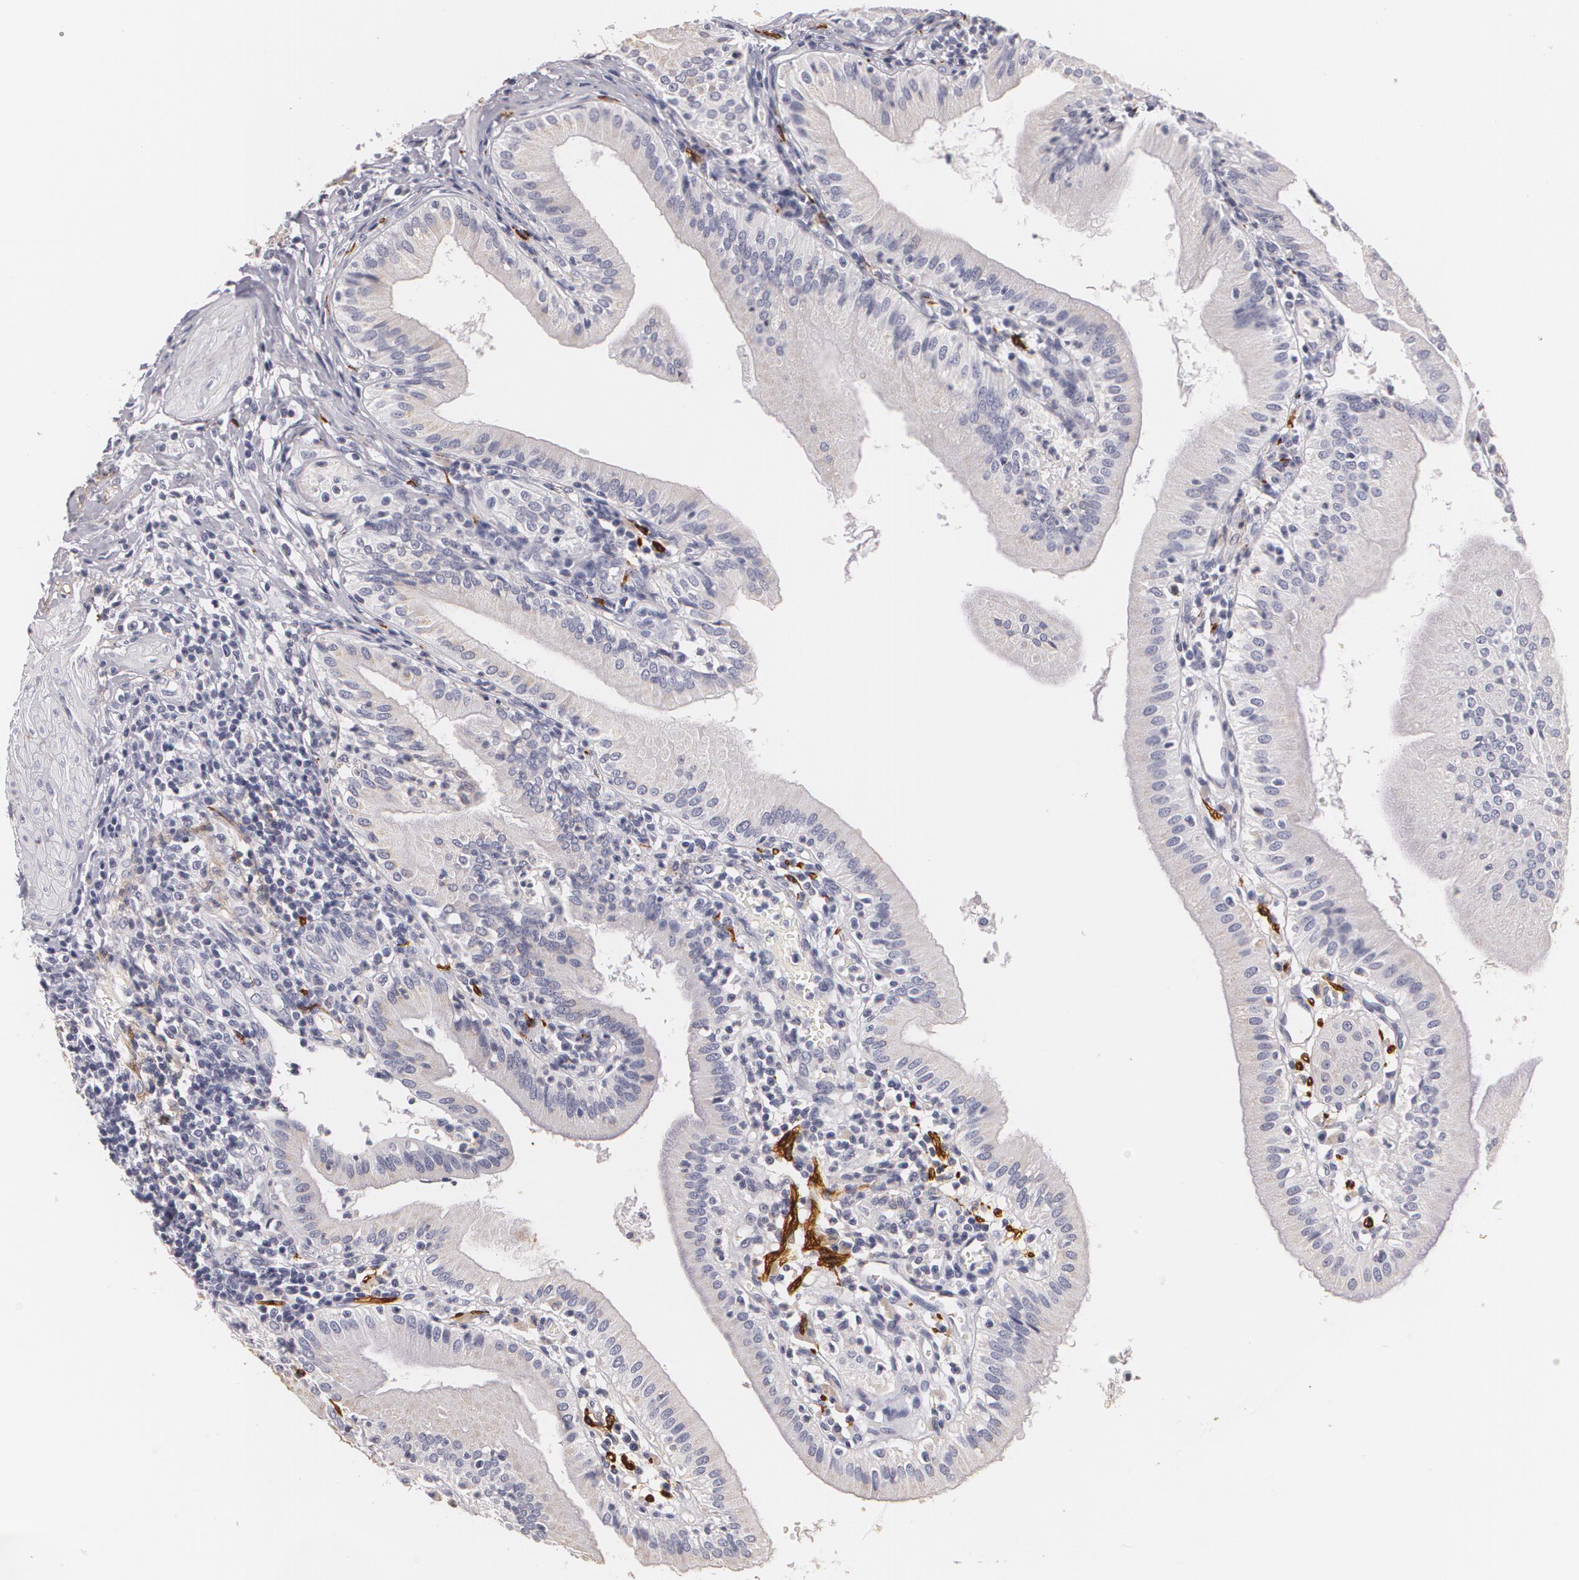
{"staining": {"intensity": "negative", "quantity": "none", "location": "none"}, "tissue": "gallbladder", "cell_type": "Glandular cells", "image_type": "normal", "snomed": [{"axis": "morphology", "description": "Normal tissue, NOS"}, {"axis": "topography", "description": "Gallbladder"}], "caption": "IHC photomicrograph of normal gallbladder: gallbladder stained with DAB reveals no significant protein positivity in glandular cells. (DAB immunohistochemistry with hematoxylin counter stain).", "gene": "NGFR", "patient": {"sex": "male", "age": 58}}